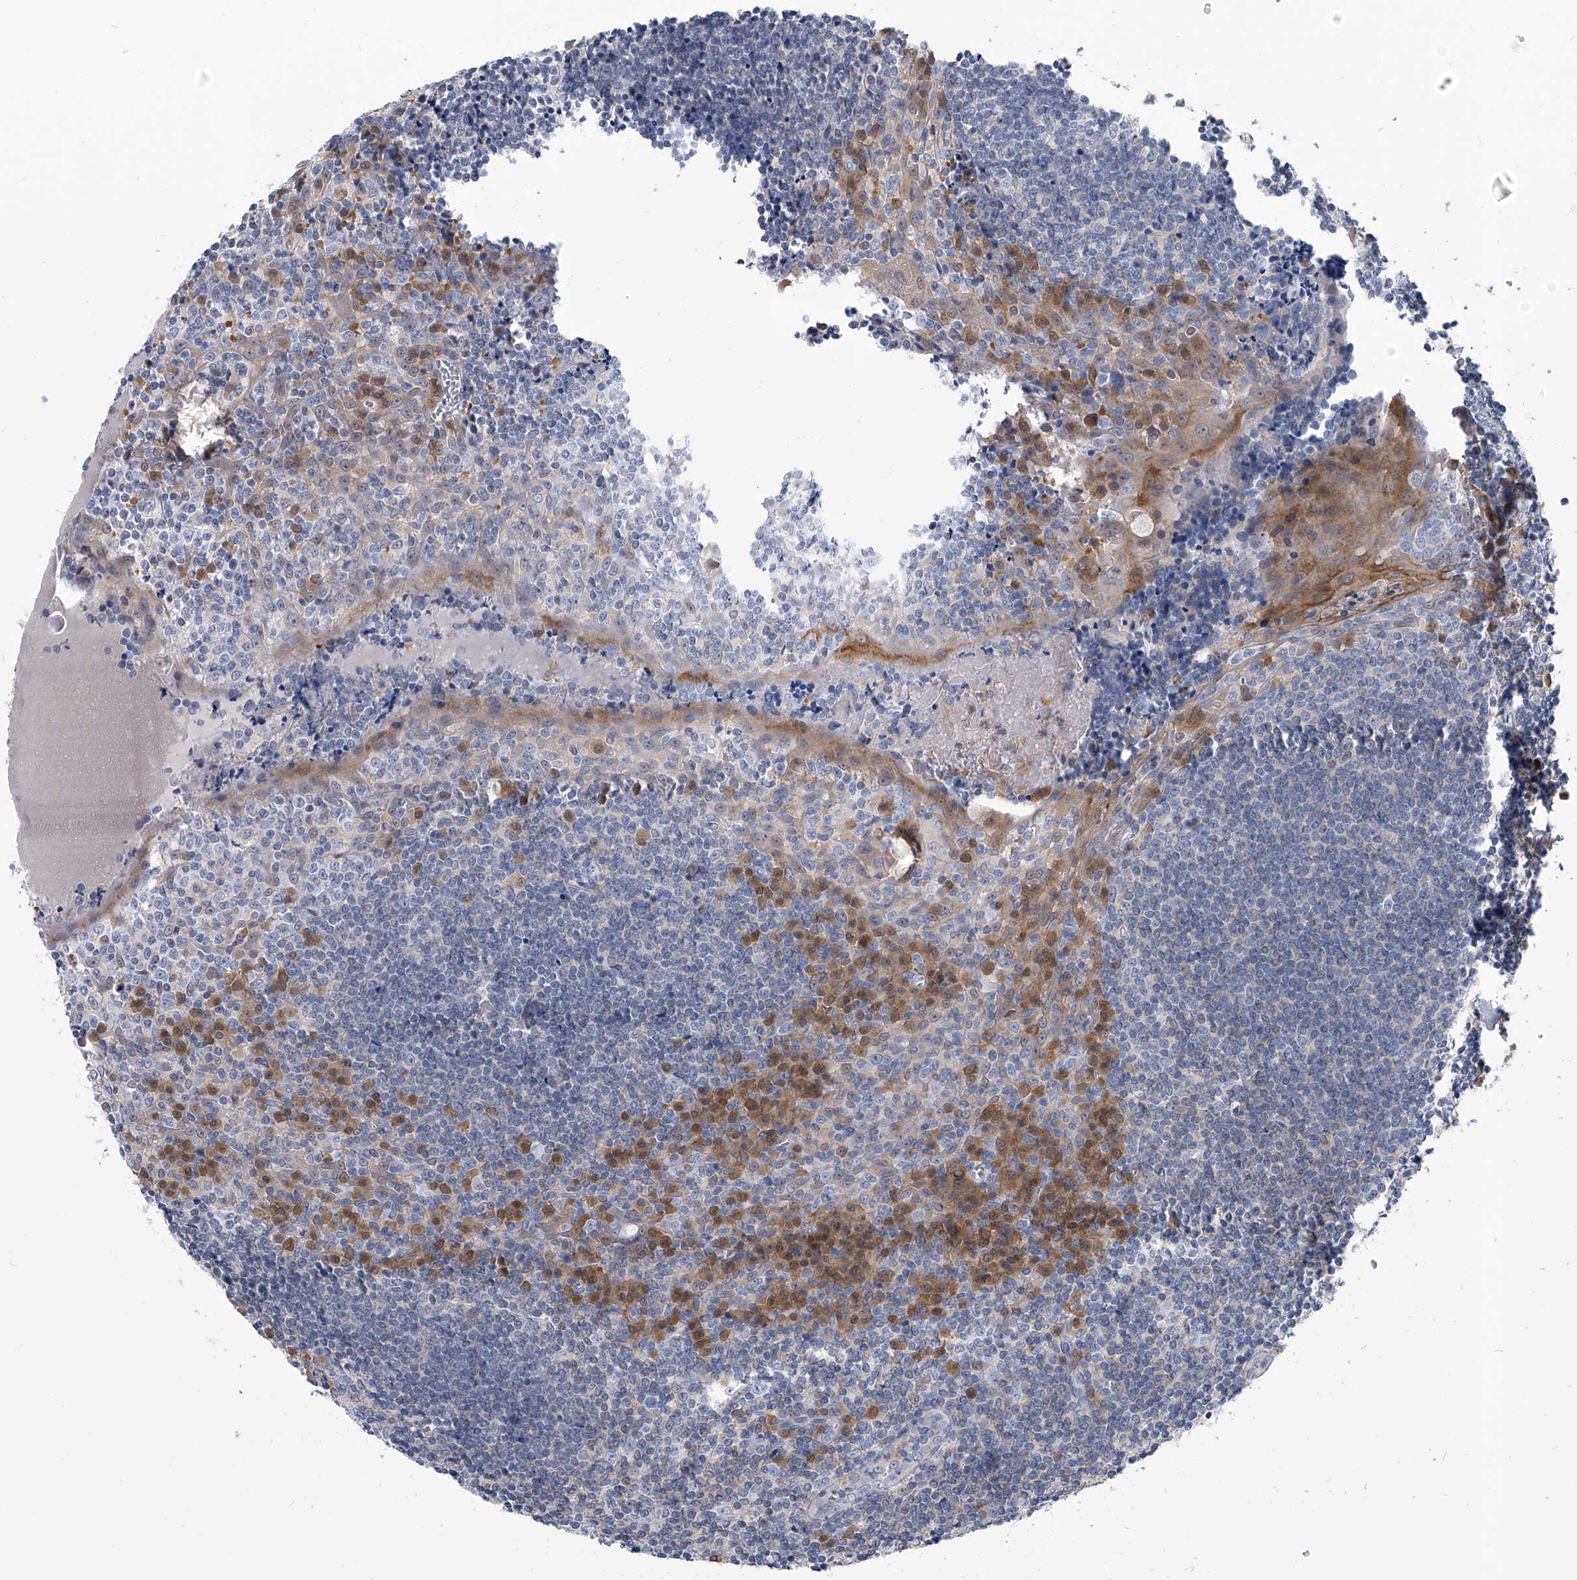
{"staining": {"intensity": "negative", "quantity": "none", "location": "none"}, "tissue": "tonsil", "cell_type": "Germinal center cells", "image_type": "normal", "snomed": [{"axis": "morphology", "description": "Normal tissue, NOS"}, {"axis": "topography", "description": "Tonsil"}], "caption": "DAB immunohistochemical staining of unremarkable tonsil demonstrates no significant staining in germinal center cells. (Stains: DAB immunohistochemistry with hematoxylin counter stain, Microscopy: brightfield microscopy at high magnification).", "gene": "PDXK", "patient": {"sex": "male", "age": 27}}